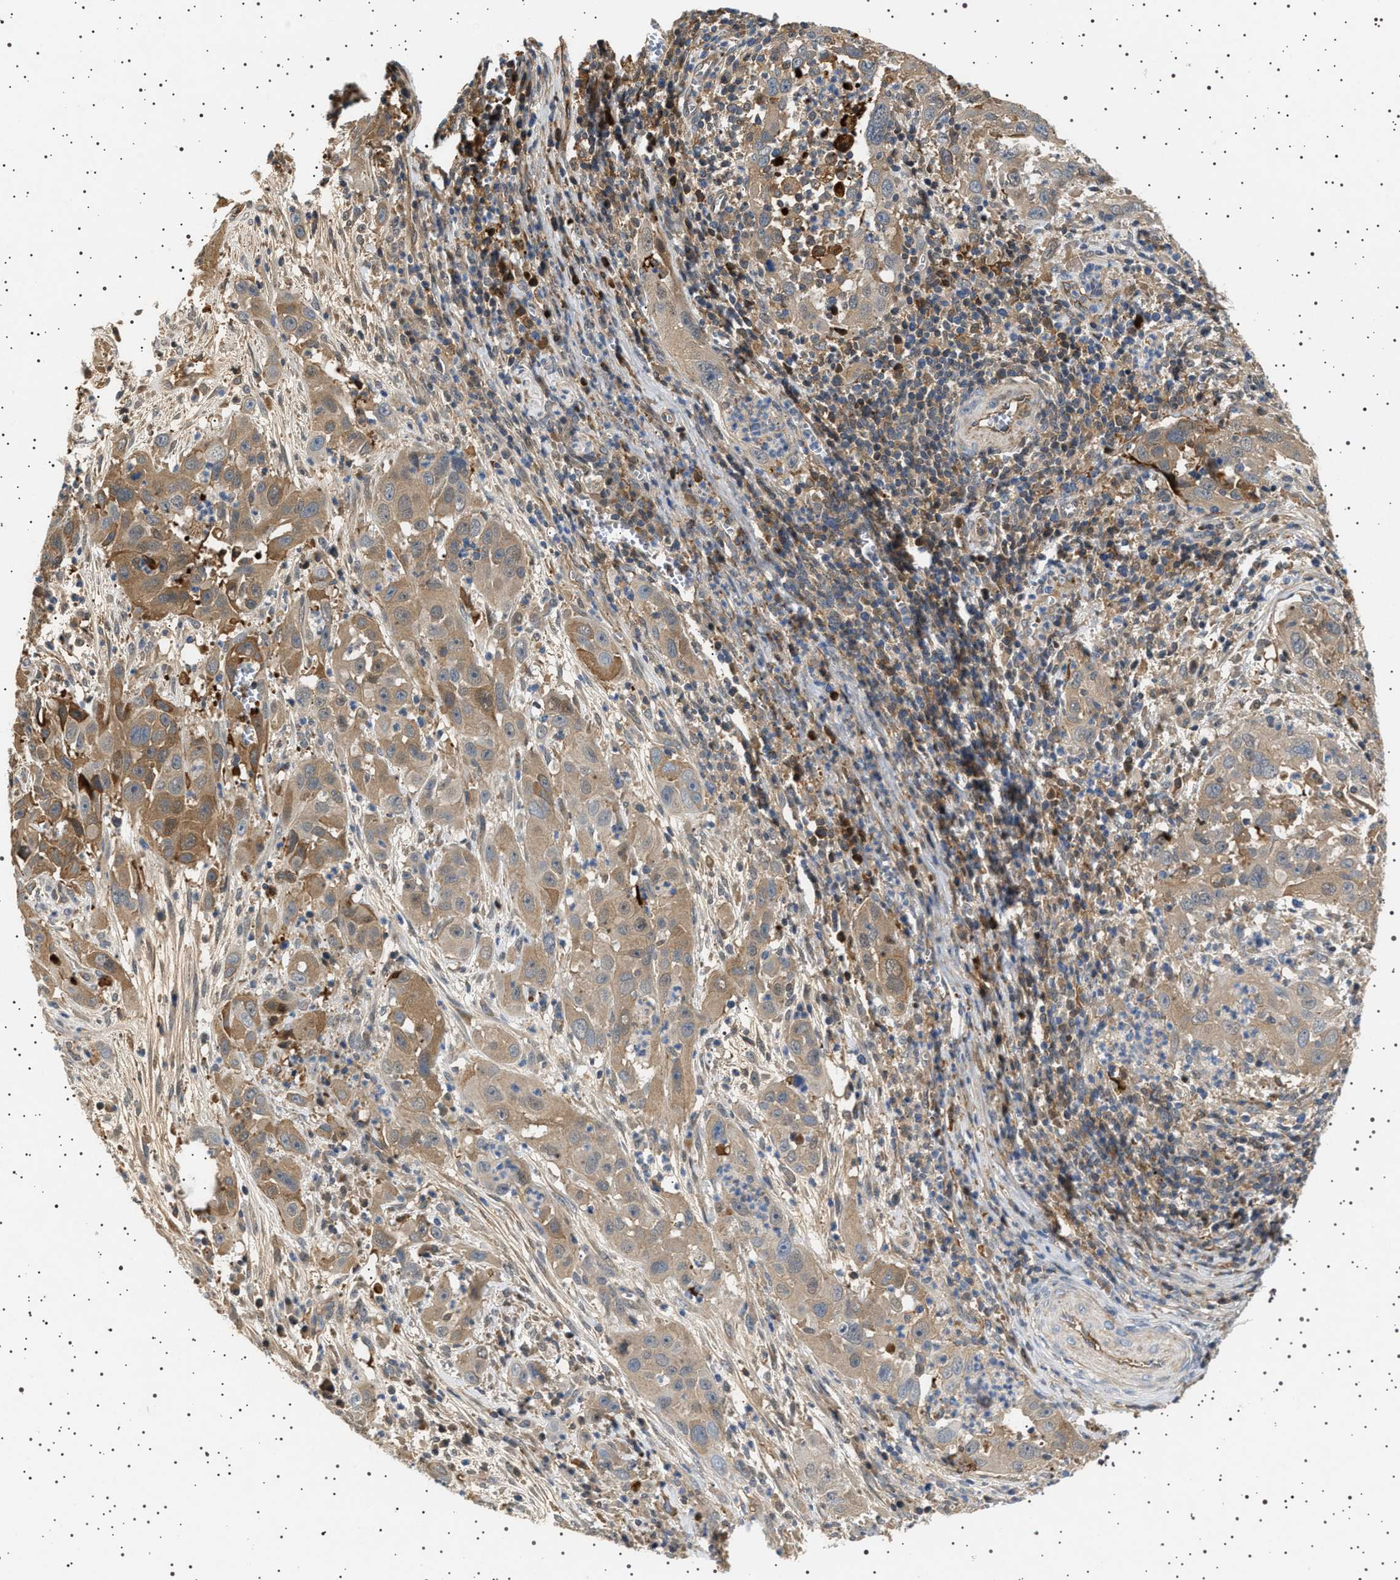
{"staining": {"intensity": "moderate", "quantity": "25%-75%", "location": "cytoplasmic/membranous"}, "tissue": "cervical cancer", "cell_type": "Tumor cells", "image_type": "cancer", "snomed": [{"axis": "morphology", "description": "Squamous cell carcinoma, NOS"}, {"axis": "topography", "description": "Cervix"}], "caption": "Moderate cytoplasmic/membranous expression for a protein is present in about 25%-75% of tumor cells of squamous cell carcinoma (cervical) using immunohistochemistry (IHC).", "gene": "FICD", "patient": {"sex": "female", "age": 32}}